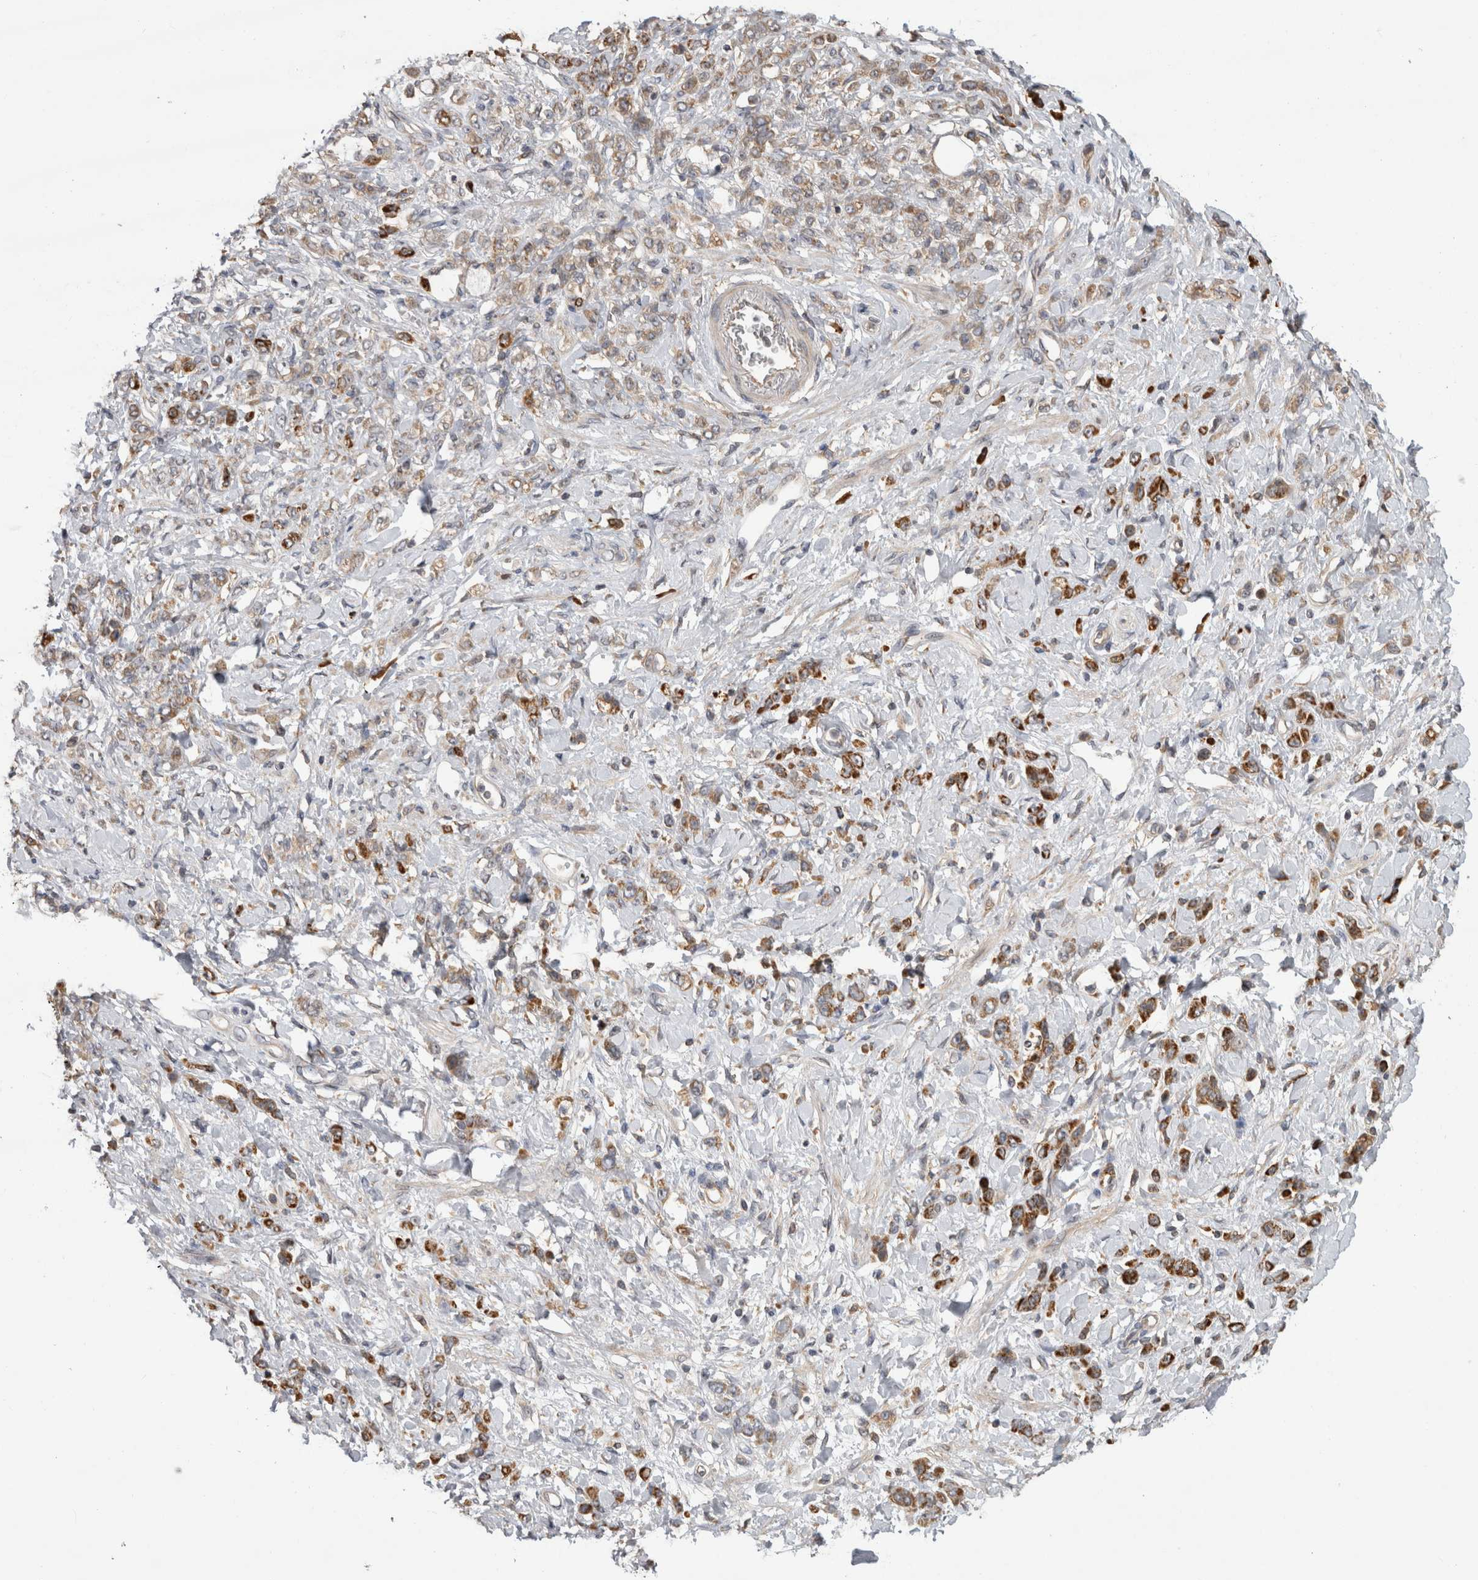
{"staining": {"intensity": "weak", "quantity": ">75%", "location": "cytoplasmic/membranous"}, "tissue": "stomach cancer", "cell_type": "Tumor cells", "image_type": "cancer", "snomed": [{"axis": "morphology", "description": "Normal tissue, NOS"}, {"axis": "morphology", "description": "Adenocarcinoma, NOS"}, {"axis": "topography", "description": "Stomach"}], "caption": "High-power microscopy captured an immunohistochemistry micrograph of stomach adenocarcinoma, revealing weak cytoplasmic/membranous staining in approximately >75% of tumor cells.", "gene": "TBCE", "patient": {"sex": "male", "age": 82}}